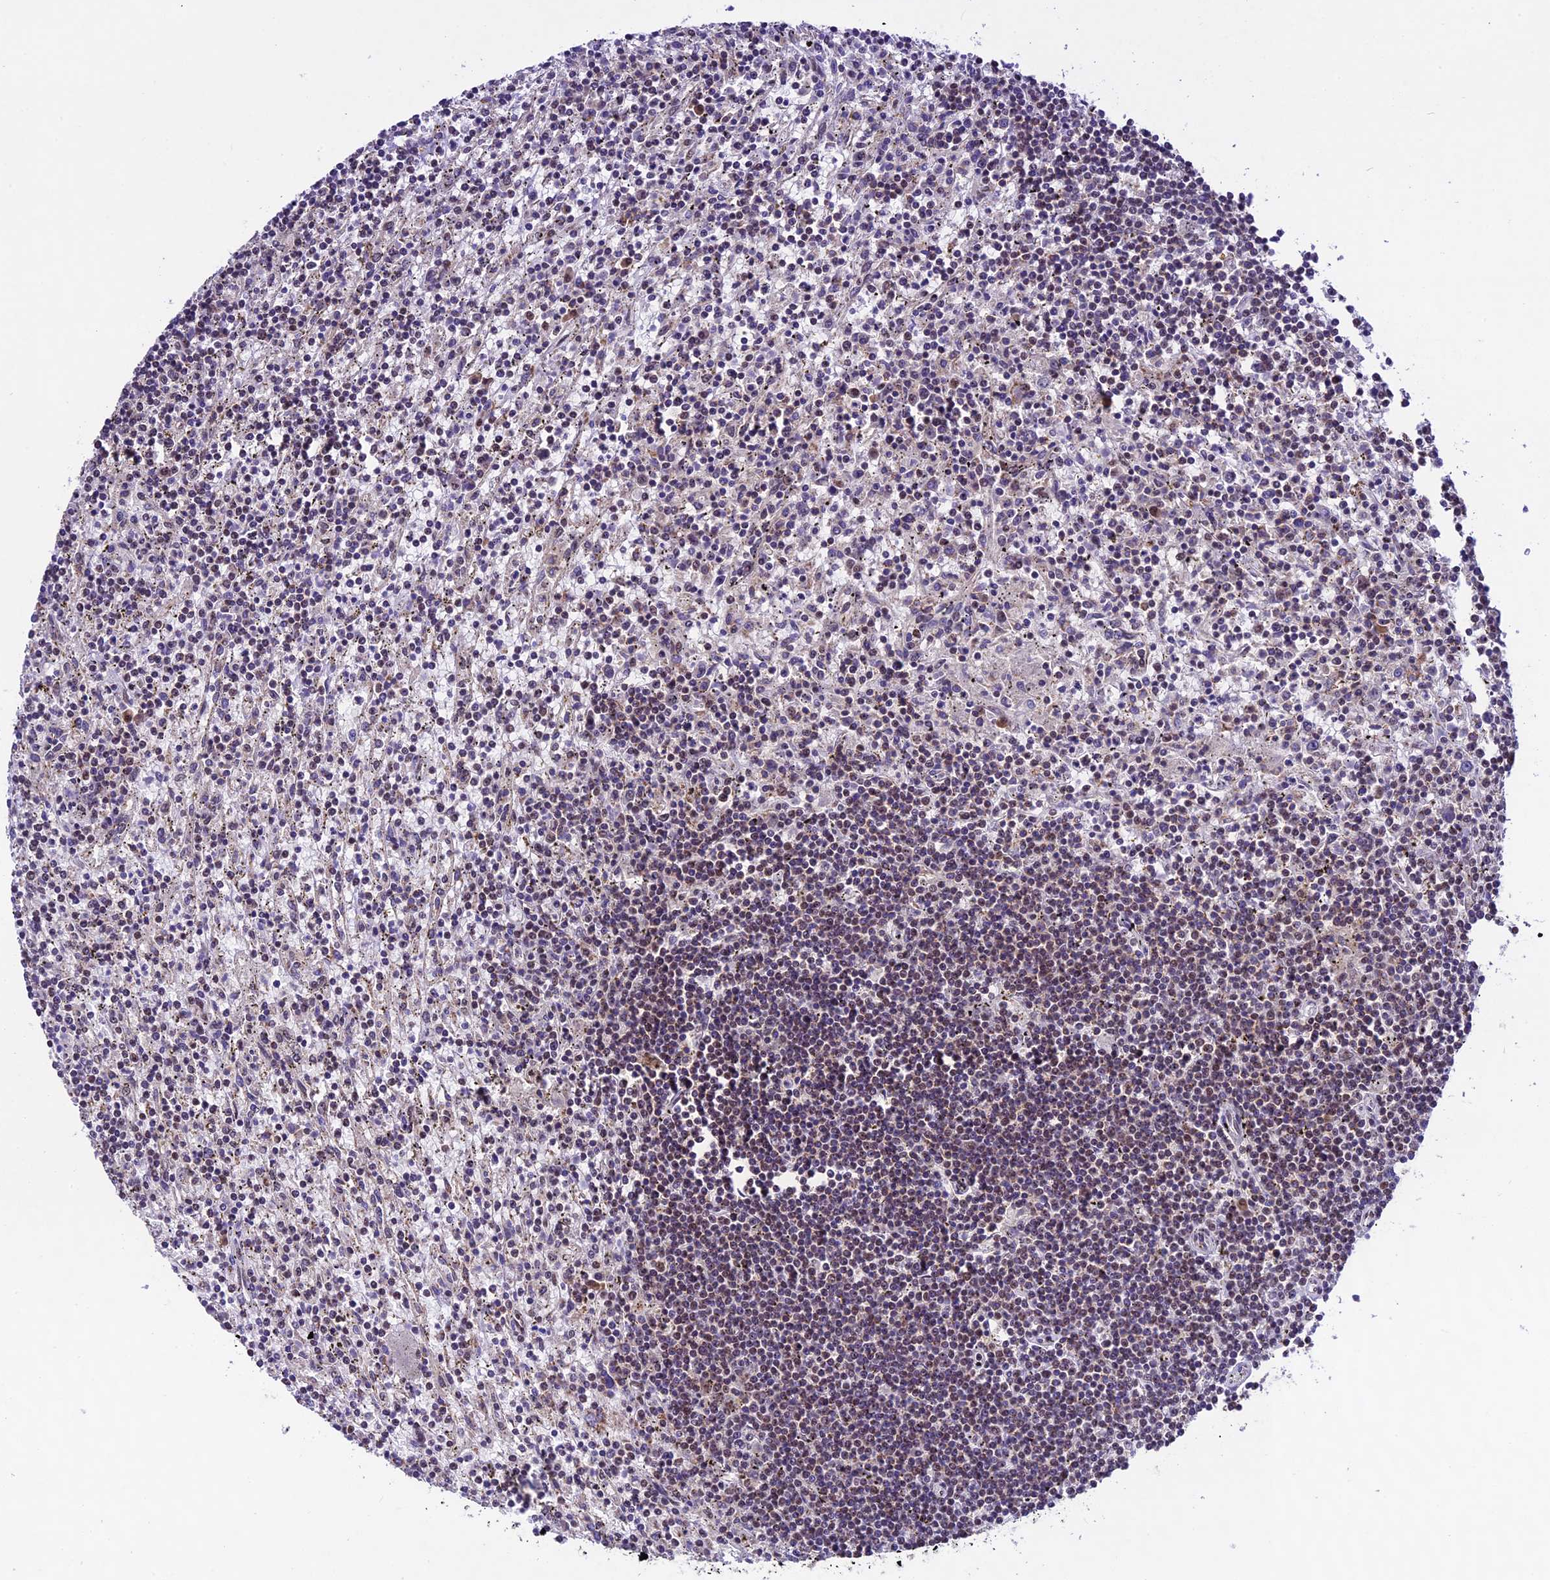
{"staining": {"intensity": "weak", "quantity": "25%-75%", "location": "cytoplasmic/membranous"}, "tissue": "lymphoma", "cell_type": "Tumor cells", "image_type": "cancer", "snomed": [{"axis": "morphology", "description": "Malignant lymphoma, non-Hodgkin's type, Low grade"}, {"axis": "topography", "description": "Spleen"}], "caption": "The histopathology image displays immunohistochemical staining of malignant lymphoma, non-Hodgkin's type (low-grade). There is weak cytoplasmic/membranous expression is identified in approximately 25%-75% of tumor cells.", "gene": "CARS2", "patient": {"sex": "male", "age": 76}}